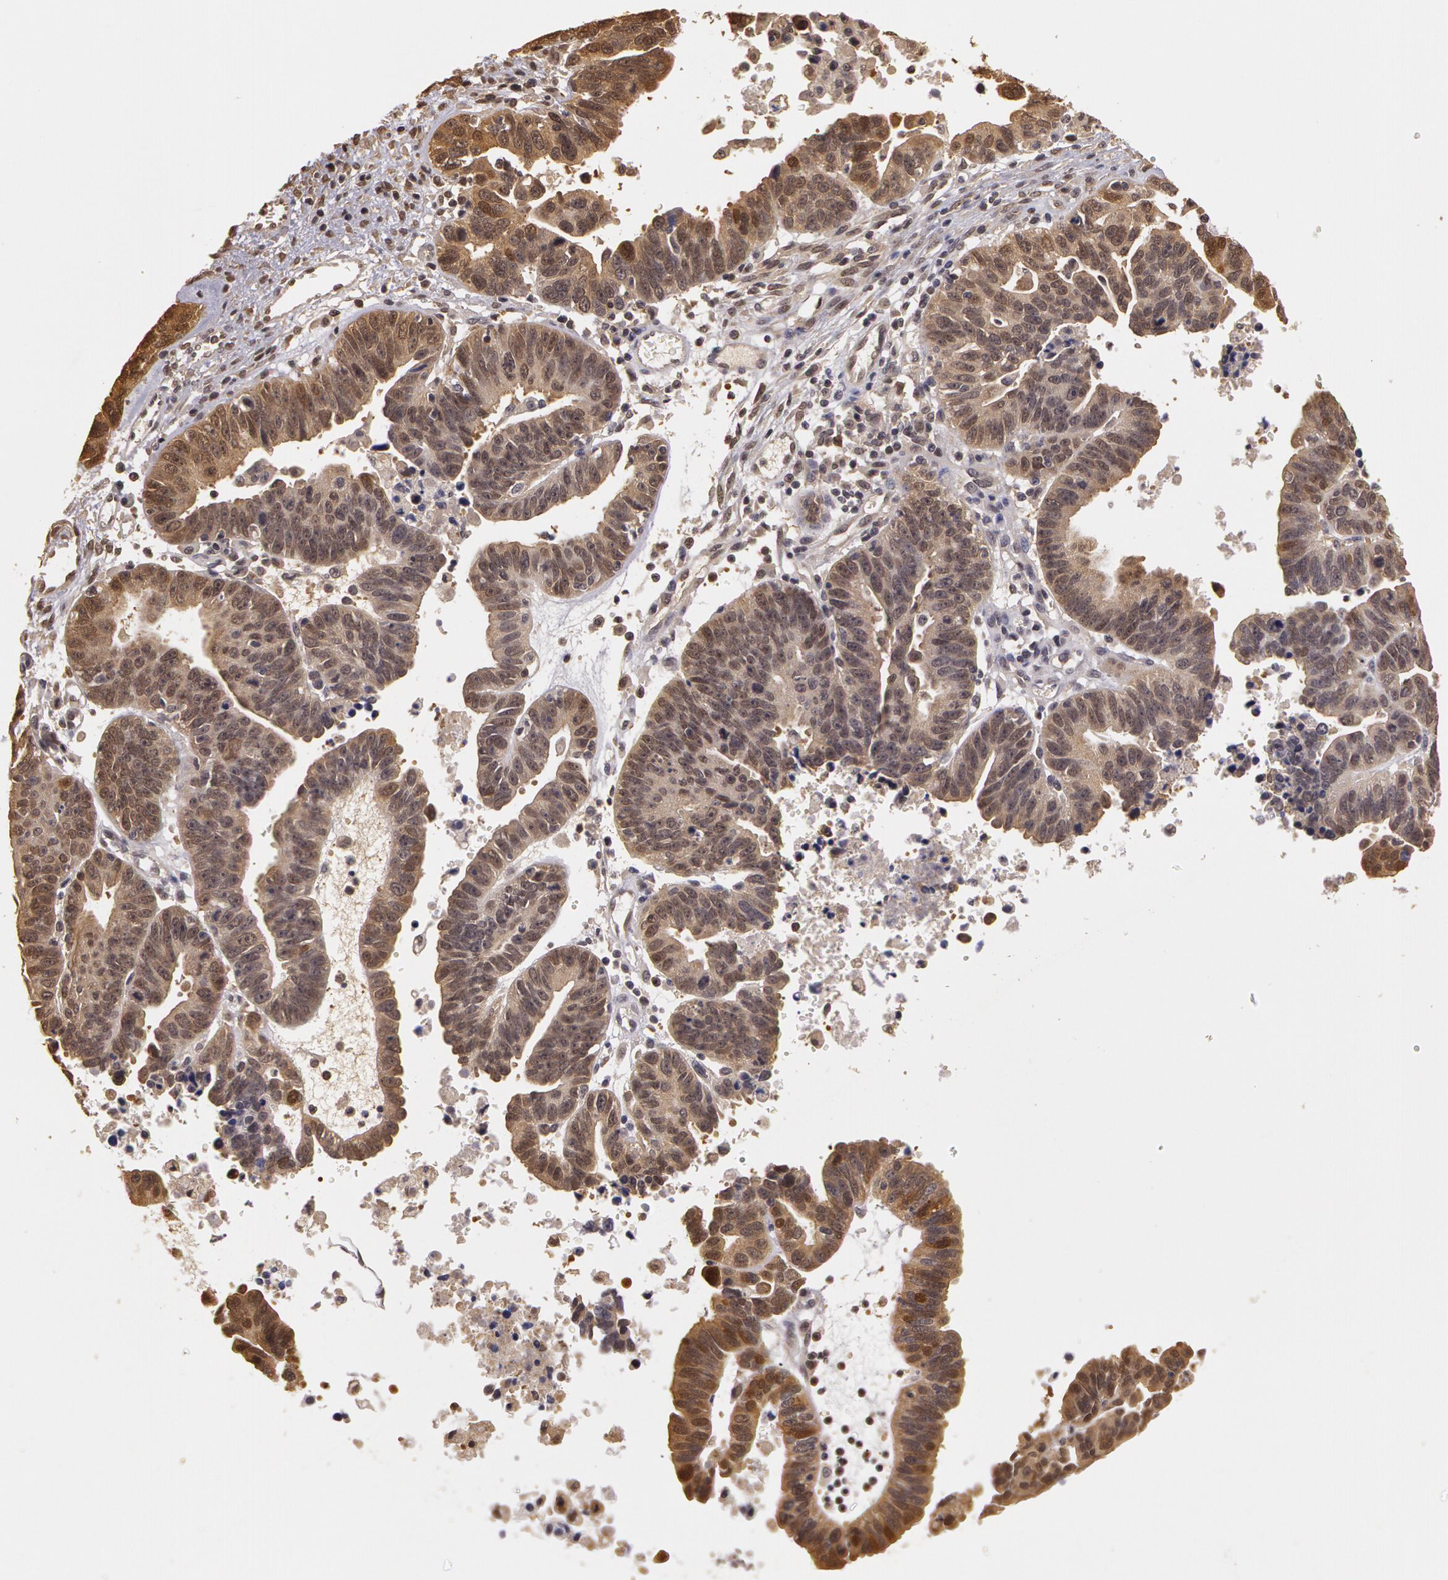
{"staining": {"intensity": "weak", "quantity": "25%-75%", "location": "cytoplasmic/membranous,nuclear"}, "tissue": "ovarian cancer", "cell_type": "Tumor cells", "image_type": "cancer", "snomed": [{"axis": "morphology", "description": "Carcinoma, endometroid"}, {"axis": "morphology", "description": "Cystadenocarcinoma, serous, NOS"}, {"axis": "topography", "description": "Ovary"}], "caption": "DAB immunohistochemical staining of ovarian serous cystadenocarcinoma demonstrates weak cytoplasmic/membranous and nuclear protein positivity in about 25%-75% of tumor cells.", "gene": "AHSA1", "patient": {"sex": "female", "age": 45}}